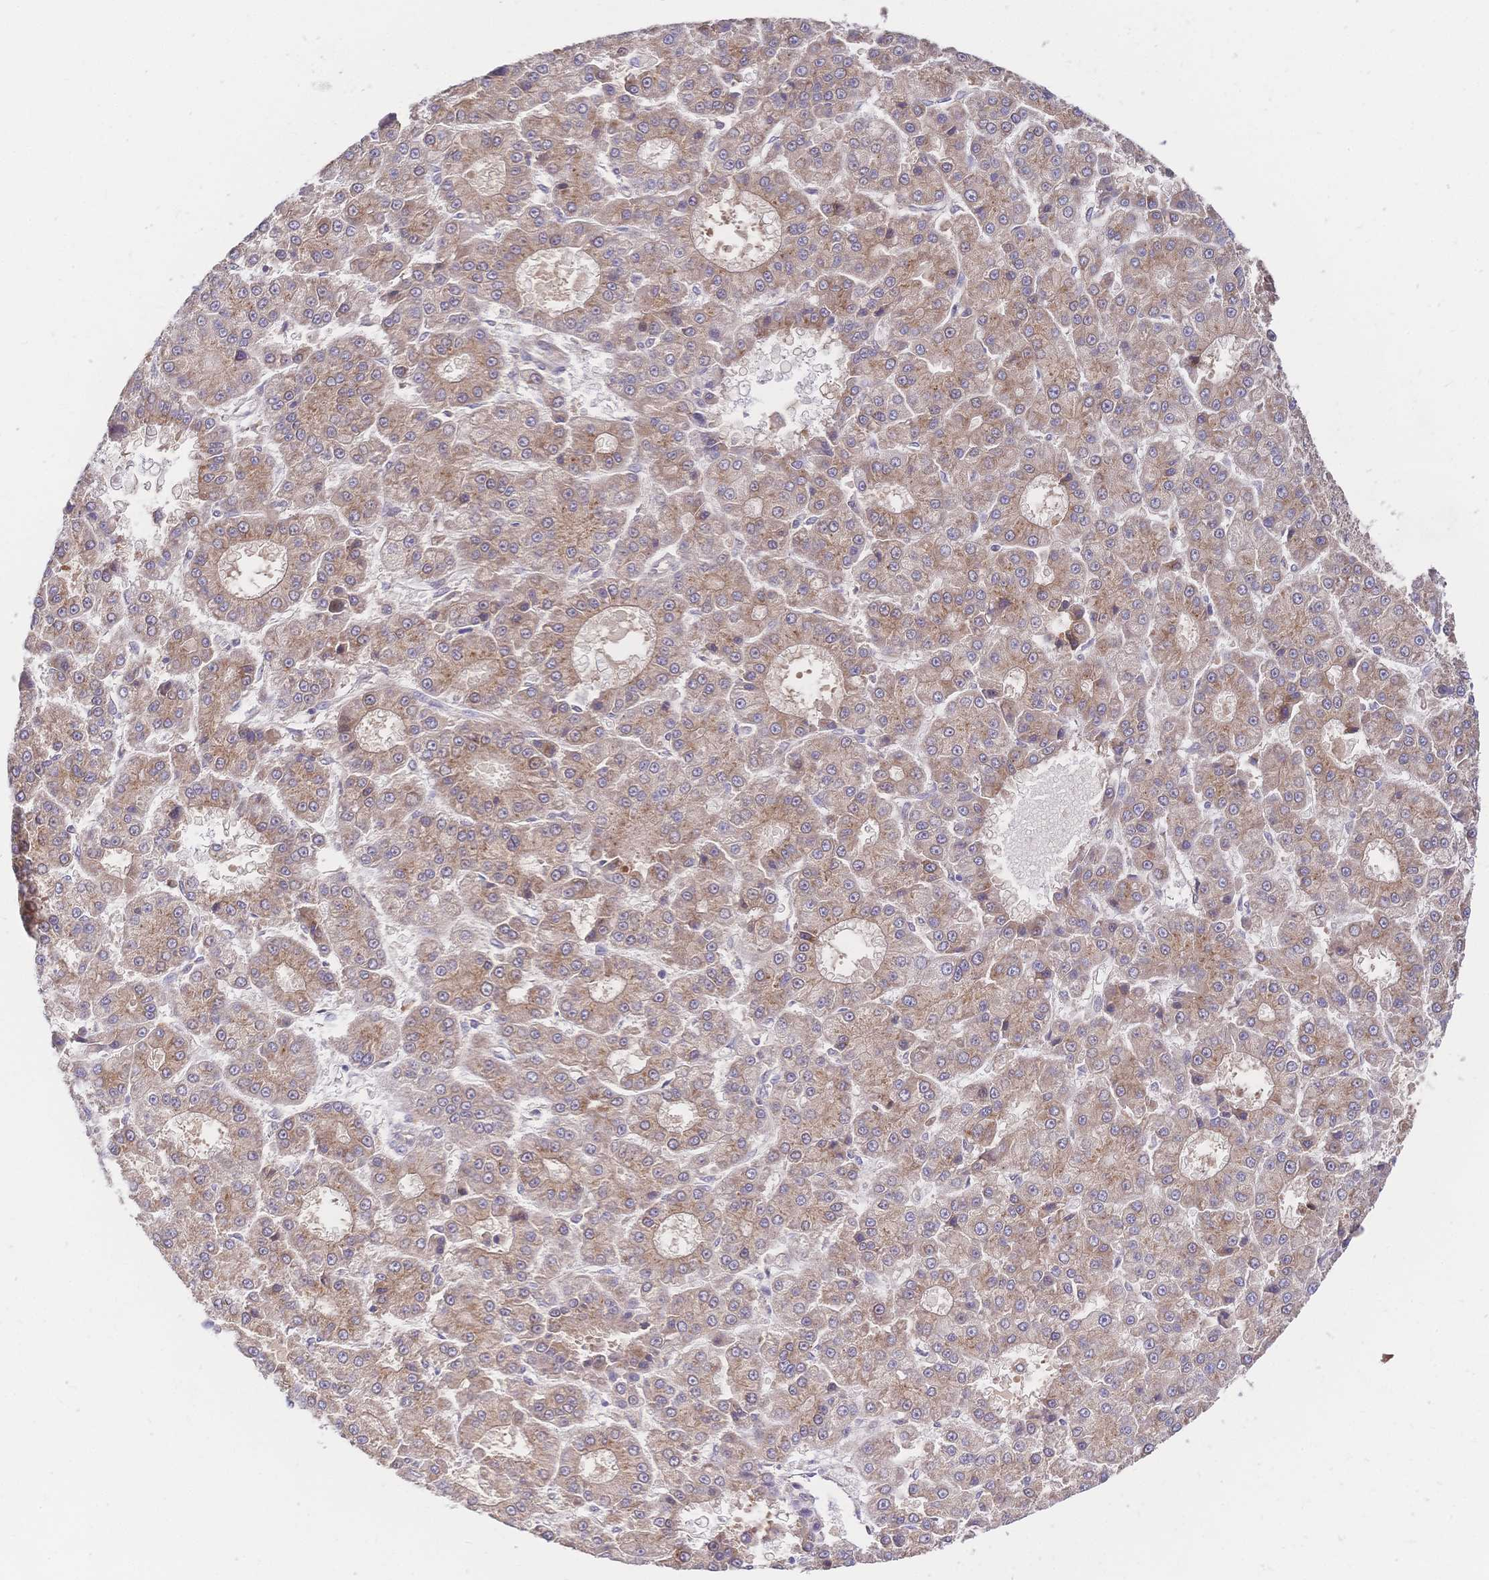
{"staining": {"intensity": "weak", "quantity": ">75%", "location": "cytoplasmic/membranous"}, "tissue": "liver cancer", "cell_type": "Tumor cells", "image_type": "cancer", "snomed": [{"axis": "morphology", "description": "Carcinoma, Hepatocellular, NOS"}, {"axis": "topography", "description": "Liver"}], "caption": "Human liver hepatocellular carcinoma stained with a protein marker shows weak staining in tumor cells.", "gene": "LMO4", "patient": {"sex": "male", "age": 70}}